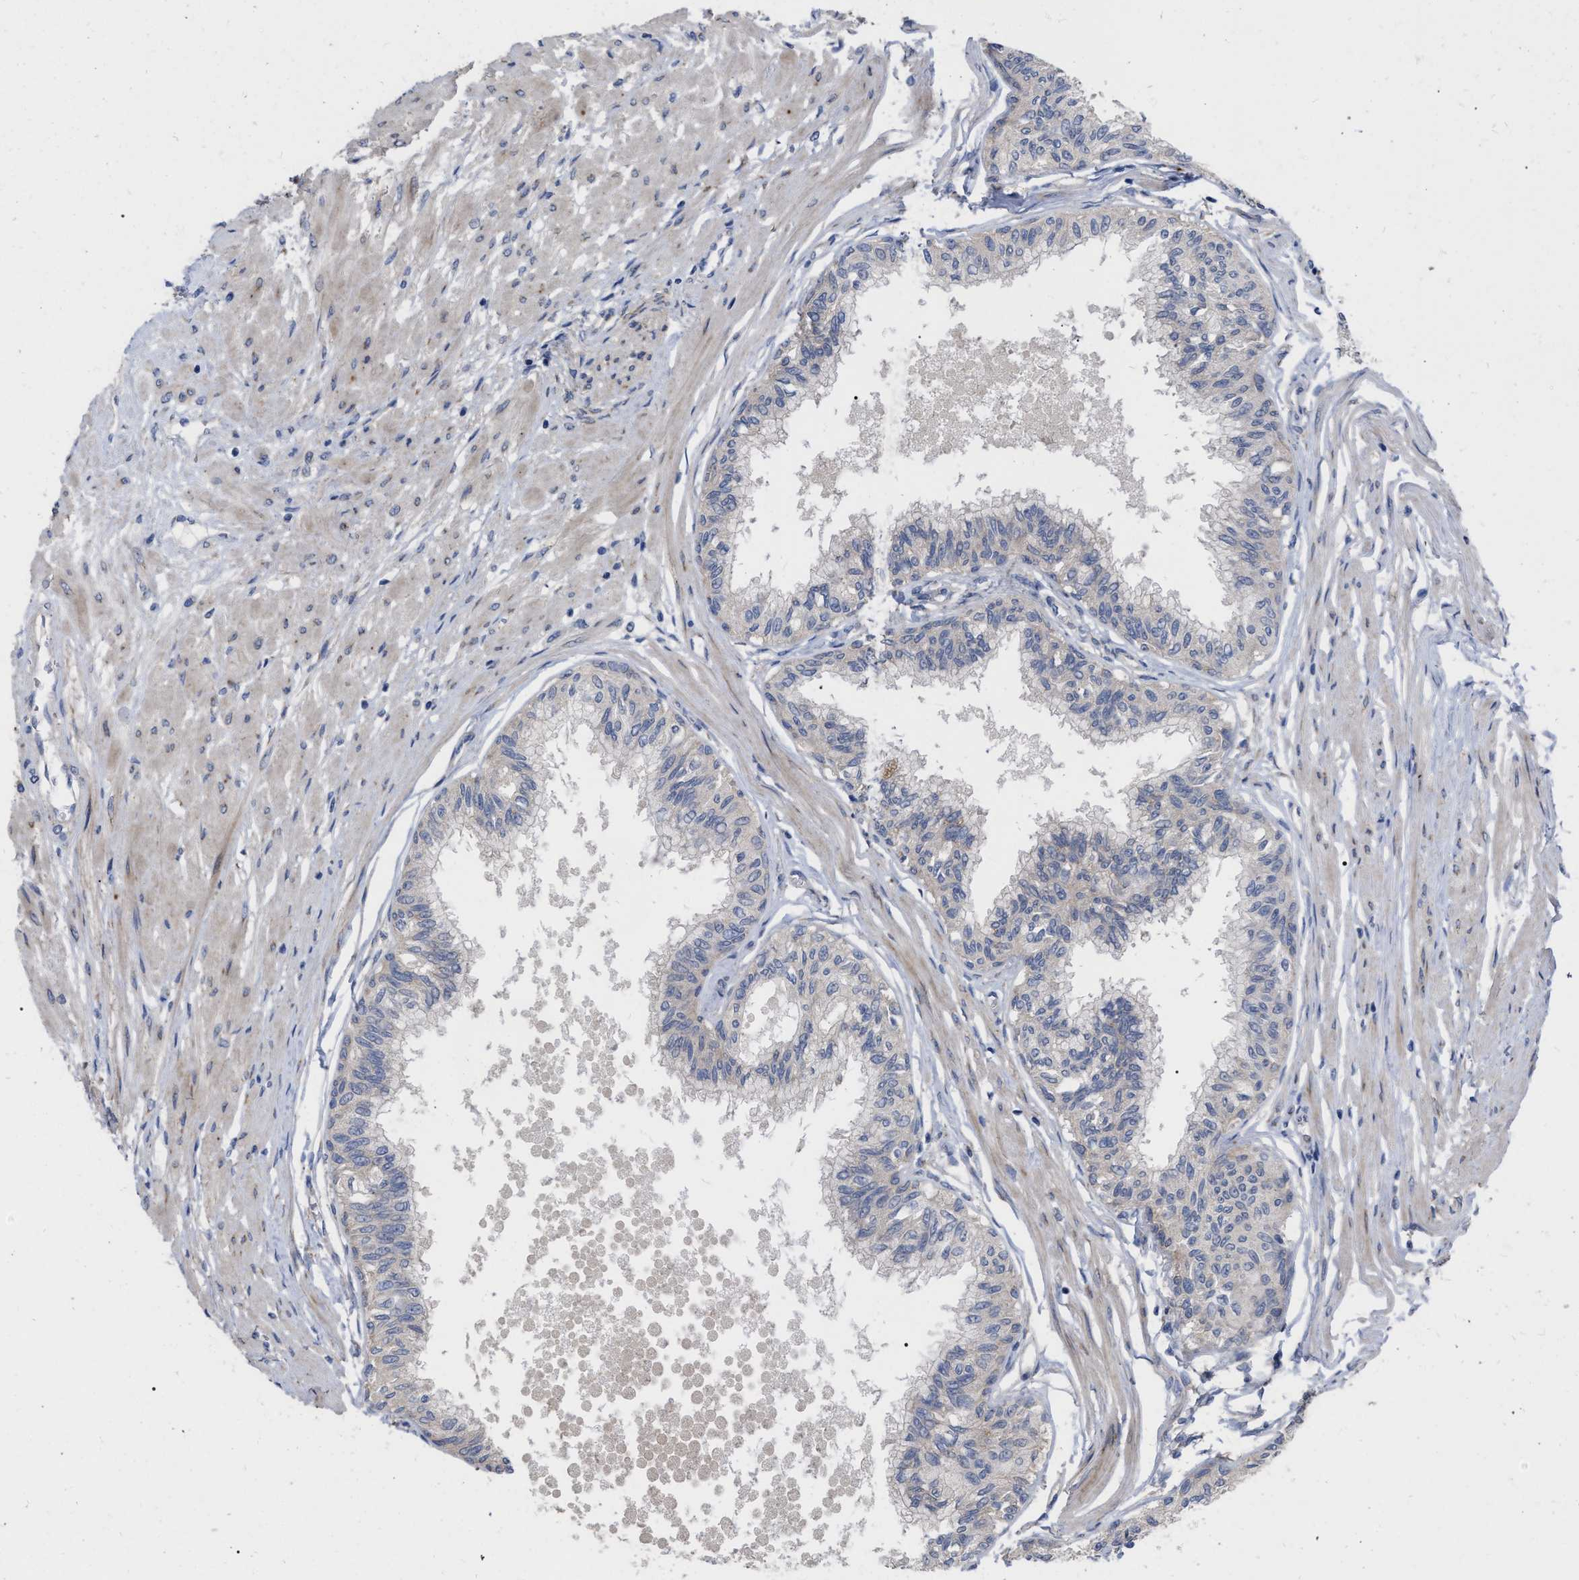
{"staining": {"intensity": "weak", "quantity": "<25%", "location": "cytoplasmic/membranous"}, "tissue": "prostate", "cell_type": "Glandular cells", "image_type": "normal", "snomed": [{"axis": "morphology", "description": "Normal tissue, NOS"}, {"axis": "topography", "description": "Prostate"}, {"axis": "topography", "description": "Seminal veicle"}], "caption": "Protein analysis of unremarkable prostate displays no significant staining in glandular cells. (Immunohistochemistry, brightfield microscopy, high magnification).", "gene": "MLST8", "patient": {"sex": "male", "age": 60}}